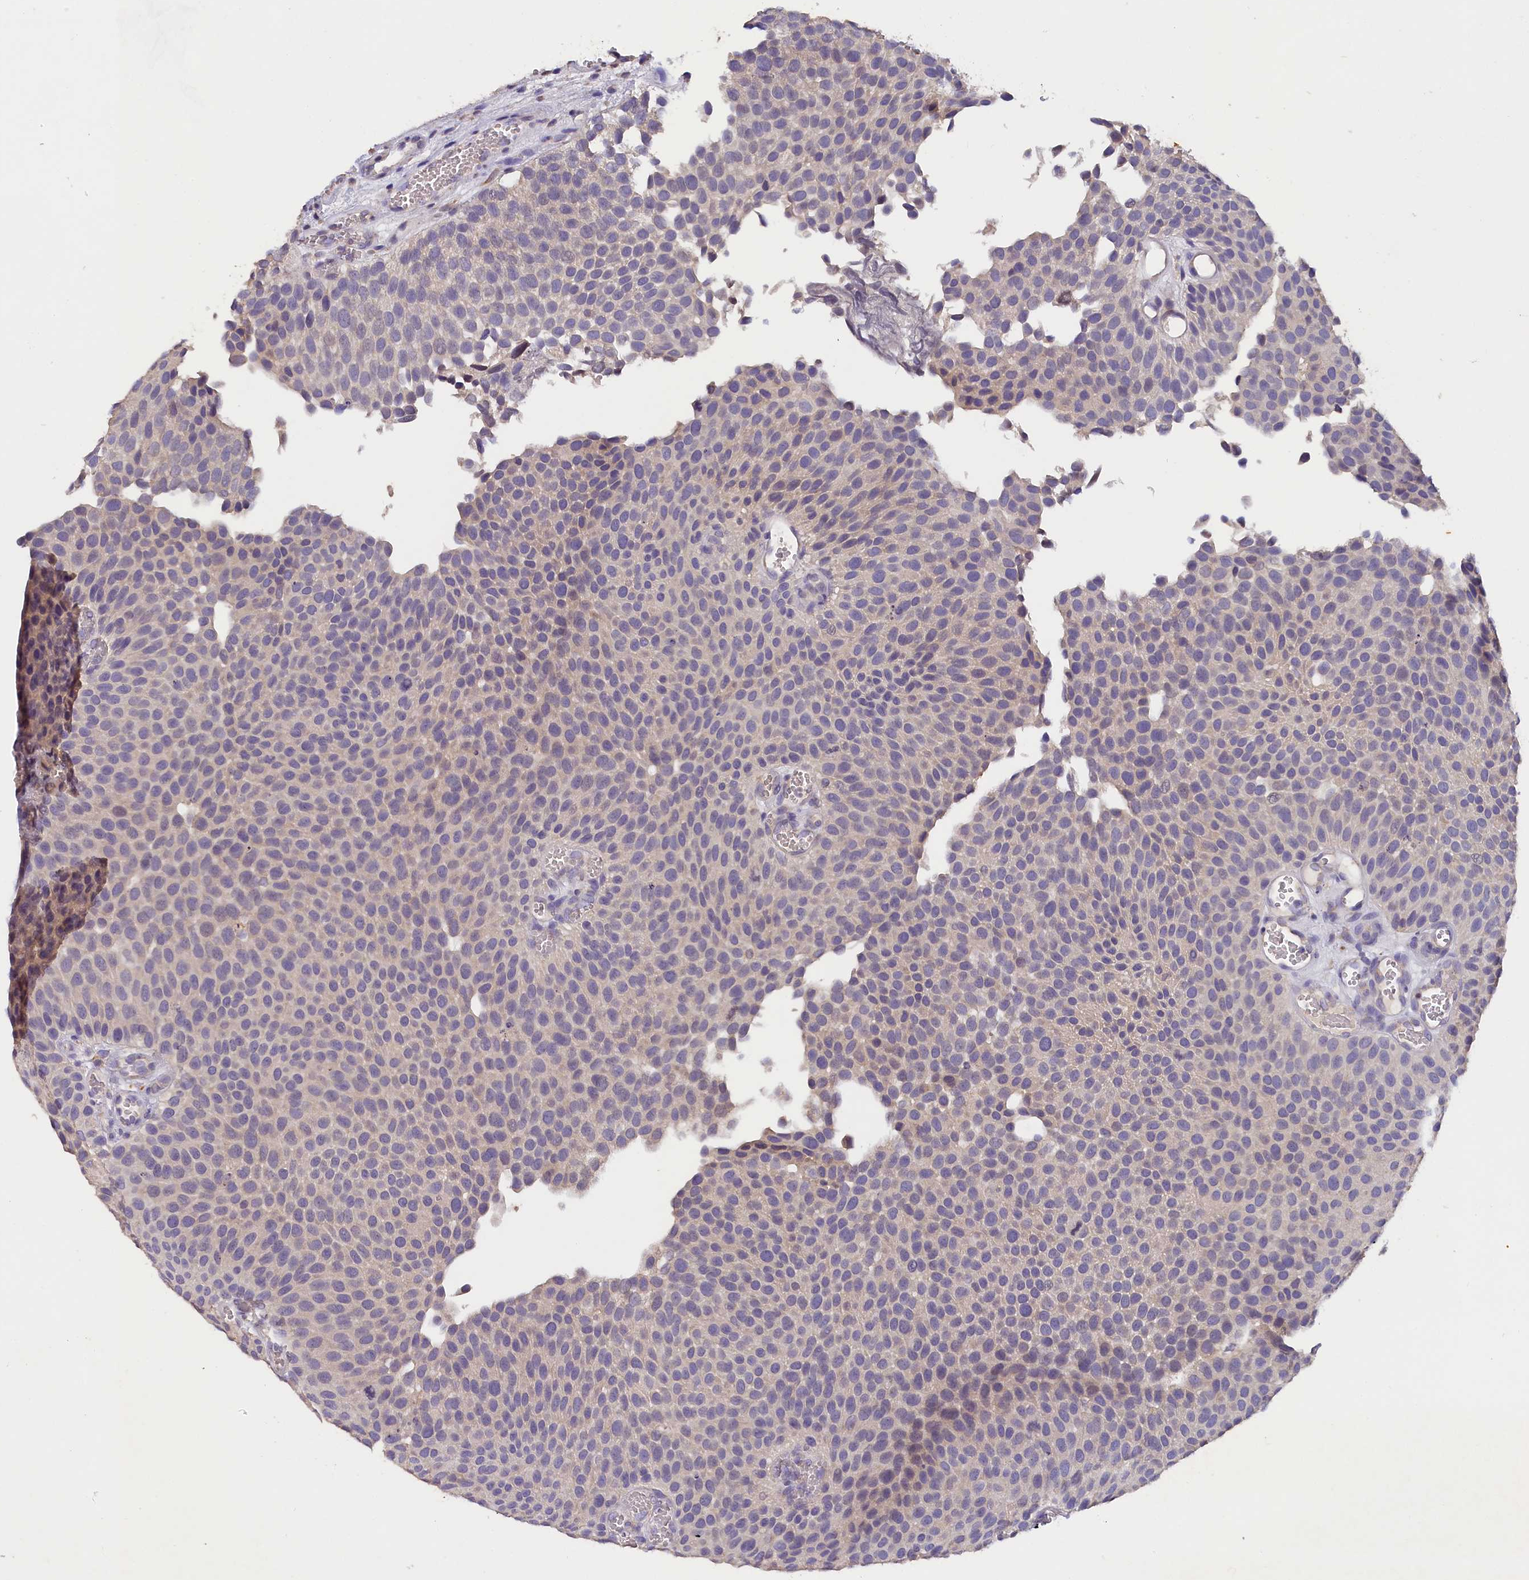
{"staining": {"intensity": "weak", "quantity": "<25%", "location": "cytoplasmic/membranous"}, "tissue": "urothelial cancer", "cell_type": "Tumor cells", "image_type": "cancer", "snomed": [{"axis": "morphology", "description": "Urothelial carcinoma, Low grade"}, {"axis": "topography", "description": "Urinary bladder"}], "caption": "A micrograph of human urothelial carcinoma (low-grade) is negative for staining in tumor cells.", "gene": "ST7L", "patient": {"sex": "male", "age": 89}}